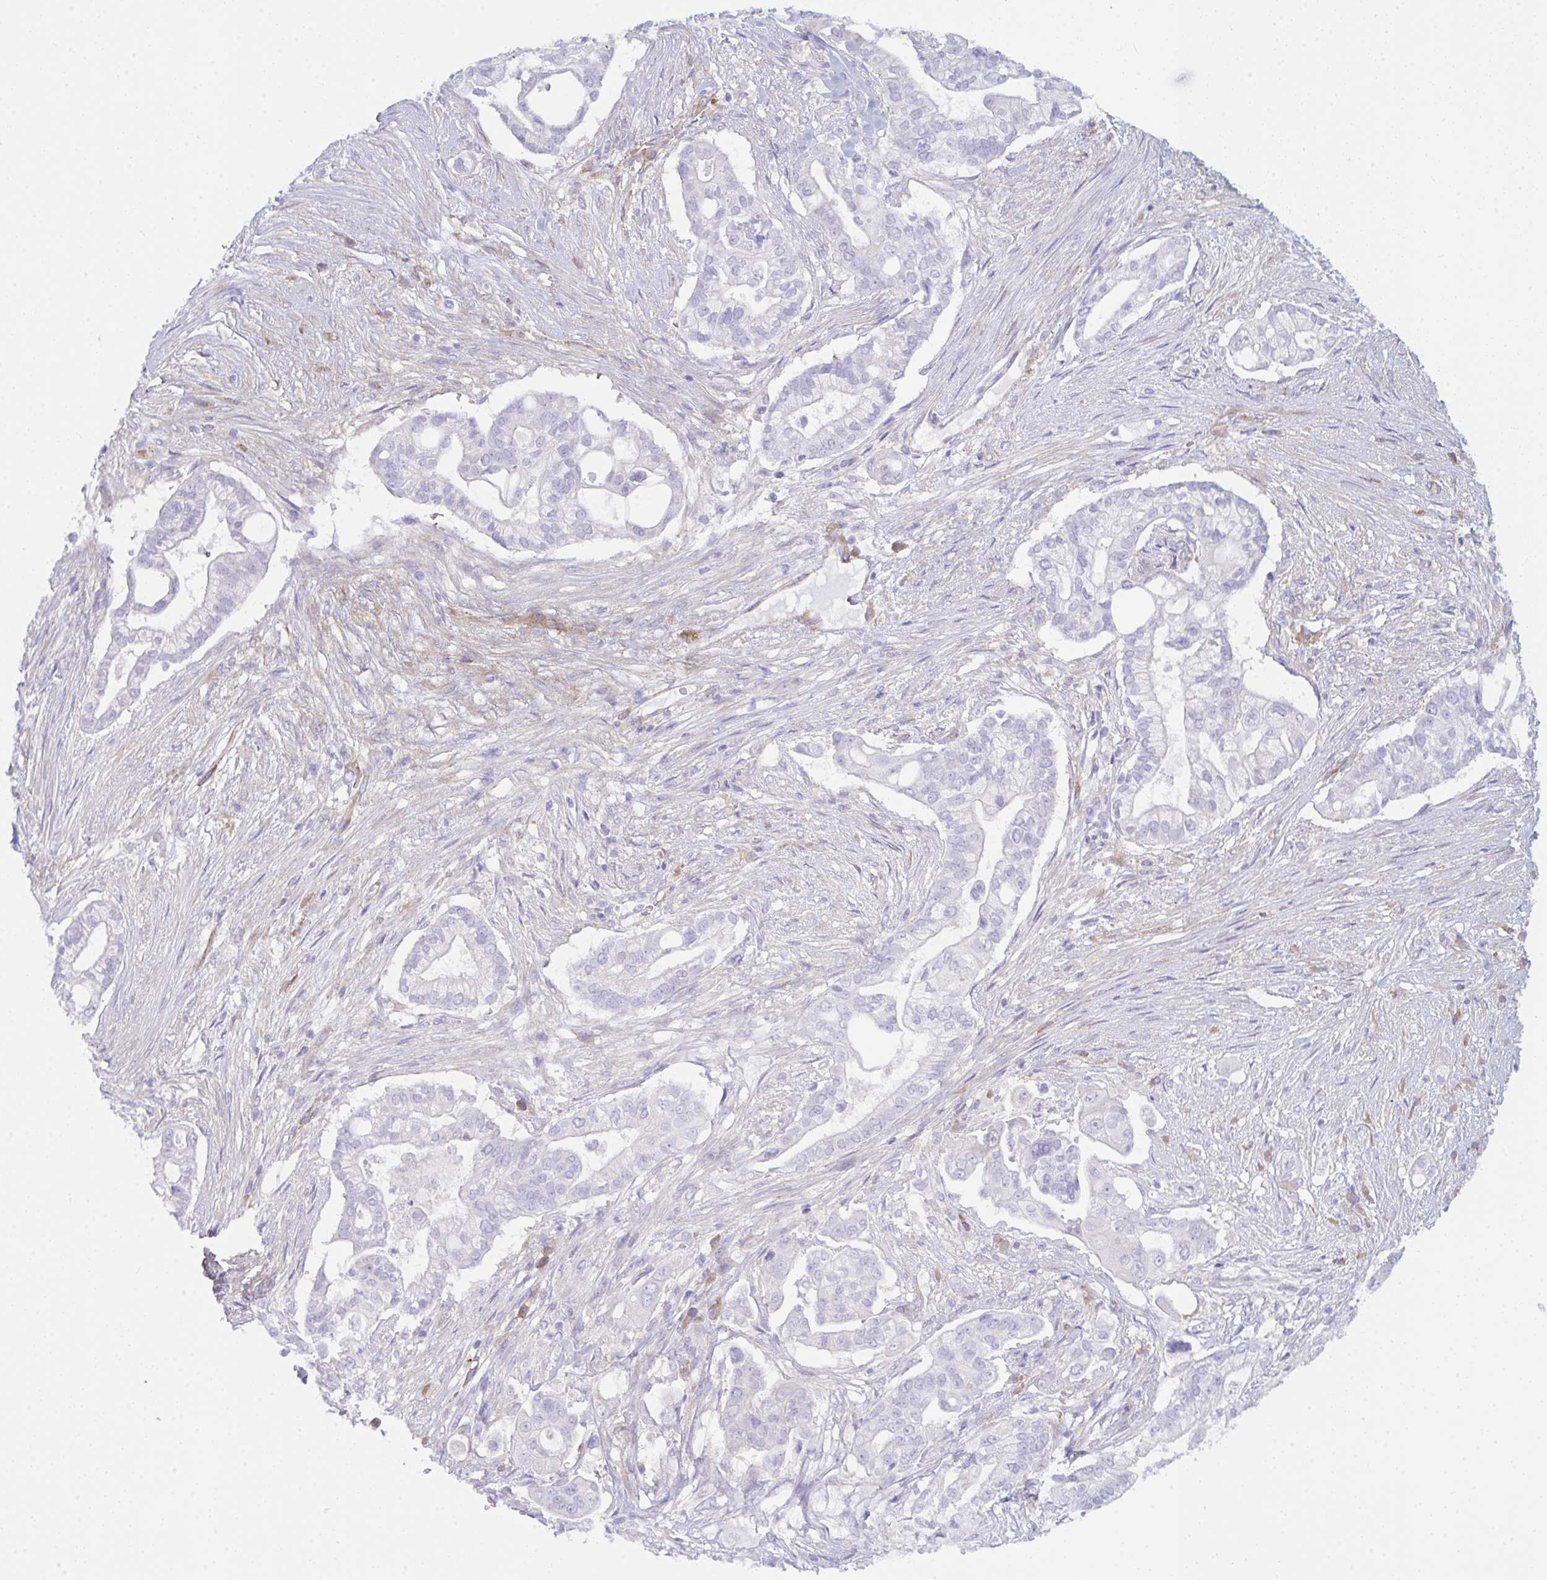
{"staining": {"intensity": "negative", "quantity": "none", "location": "none"}, "tissue": "pancreatic cancer", "cell_type": "Tumor cells", "image_type": "cancer", "snomed": [{"axis": "morphology", "description": "Adenocarcinoma, NOS"}, {"axis": "topography", "description": "Pancreas"}], "caption": "High power microscopy micrograph of an immunohistochemistry photomicrograph of pancreatic cancer (adenocarcinoma), revealing no significant positivity in tumor cells.", "gene": "GAB1", "patient": {"sex": "female", "age": 69}}